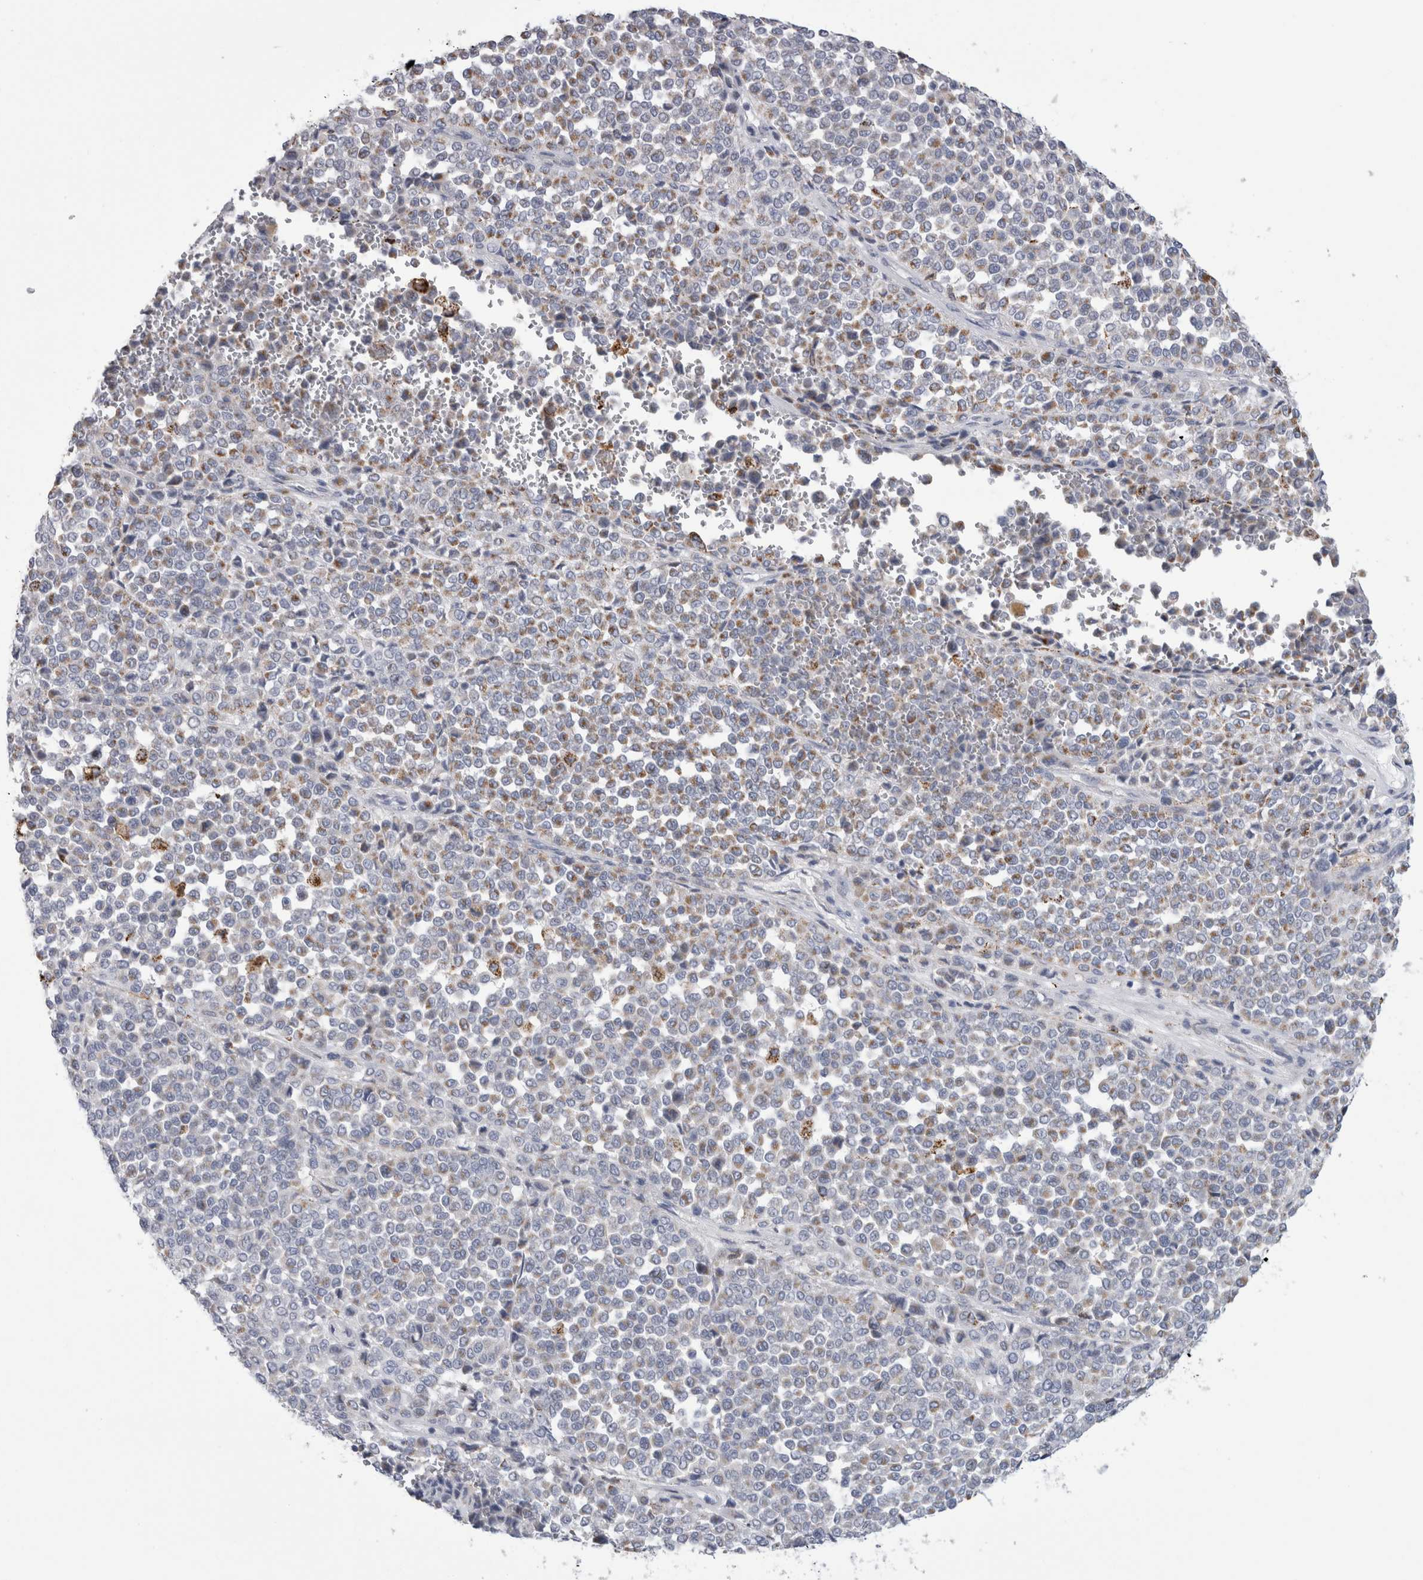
{"staining": {"intensity": "moderate", "quantity": "25%-75%", "location": "cytoplasmic/membranous"}, "tissue": "melanoma", "cell_type": "Tumor cells", "image_type": "cancer", "snomed": [{"axis": "morphology", "description": "Malignant melanoma, Metastatic site"}, {"axis": "topography", "description": "Pancreas"}], "caption": "Tumor cells reveal medium levels of moderate cytoplasmic/membranous positivity in approximately 25%-75% of cells in malignant melanoma (metastatic site). (brown staining indicates protein expression, while blue staining denotes nuclei).", "gene": "GATM", "patient": {"sex": "female", "age": 30}}